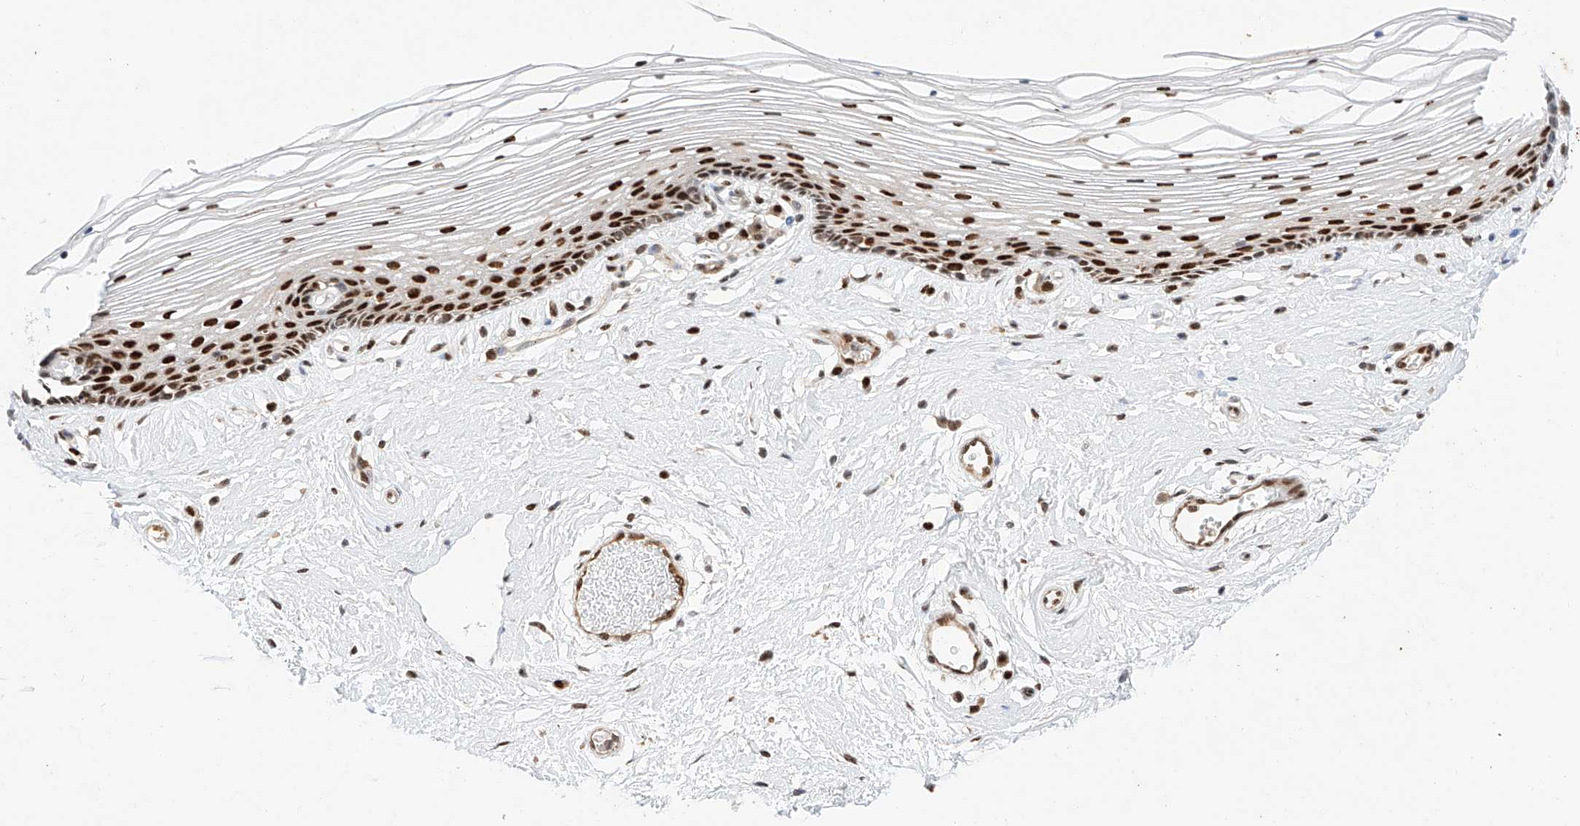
{"staining": {"intensity": "strong", "quantity": "25%-75%", "location": "nuclear"}, "tissue": "vagina", "cell_type": "Squamous epithelial cells", "image_type": "normal", "snomed": [{"axis": "morphology", "description": "Normal tissue, NOS"}, {"axis": "topography", "description": "Vagina"}], "caption": "Strong nuclear positivity for a protein is present in approximately 25%-75% of squamous epithelial cells of unremarkable vagina using immunohistochemistry.", "gene": "HDAC9", "patient": {"sex": "female", "age": 46}}